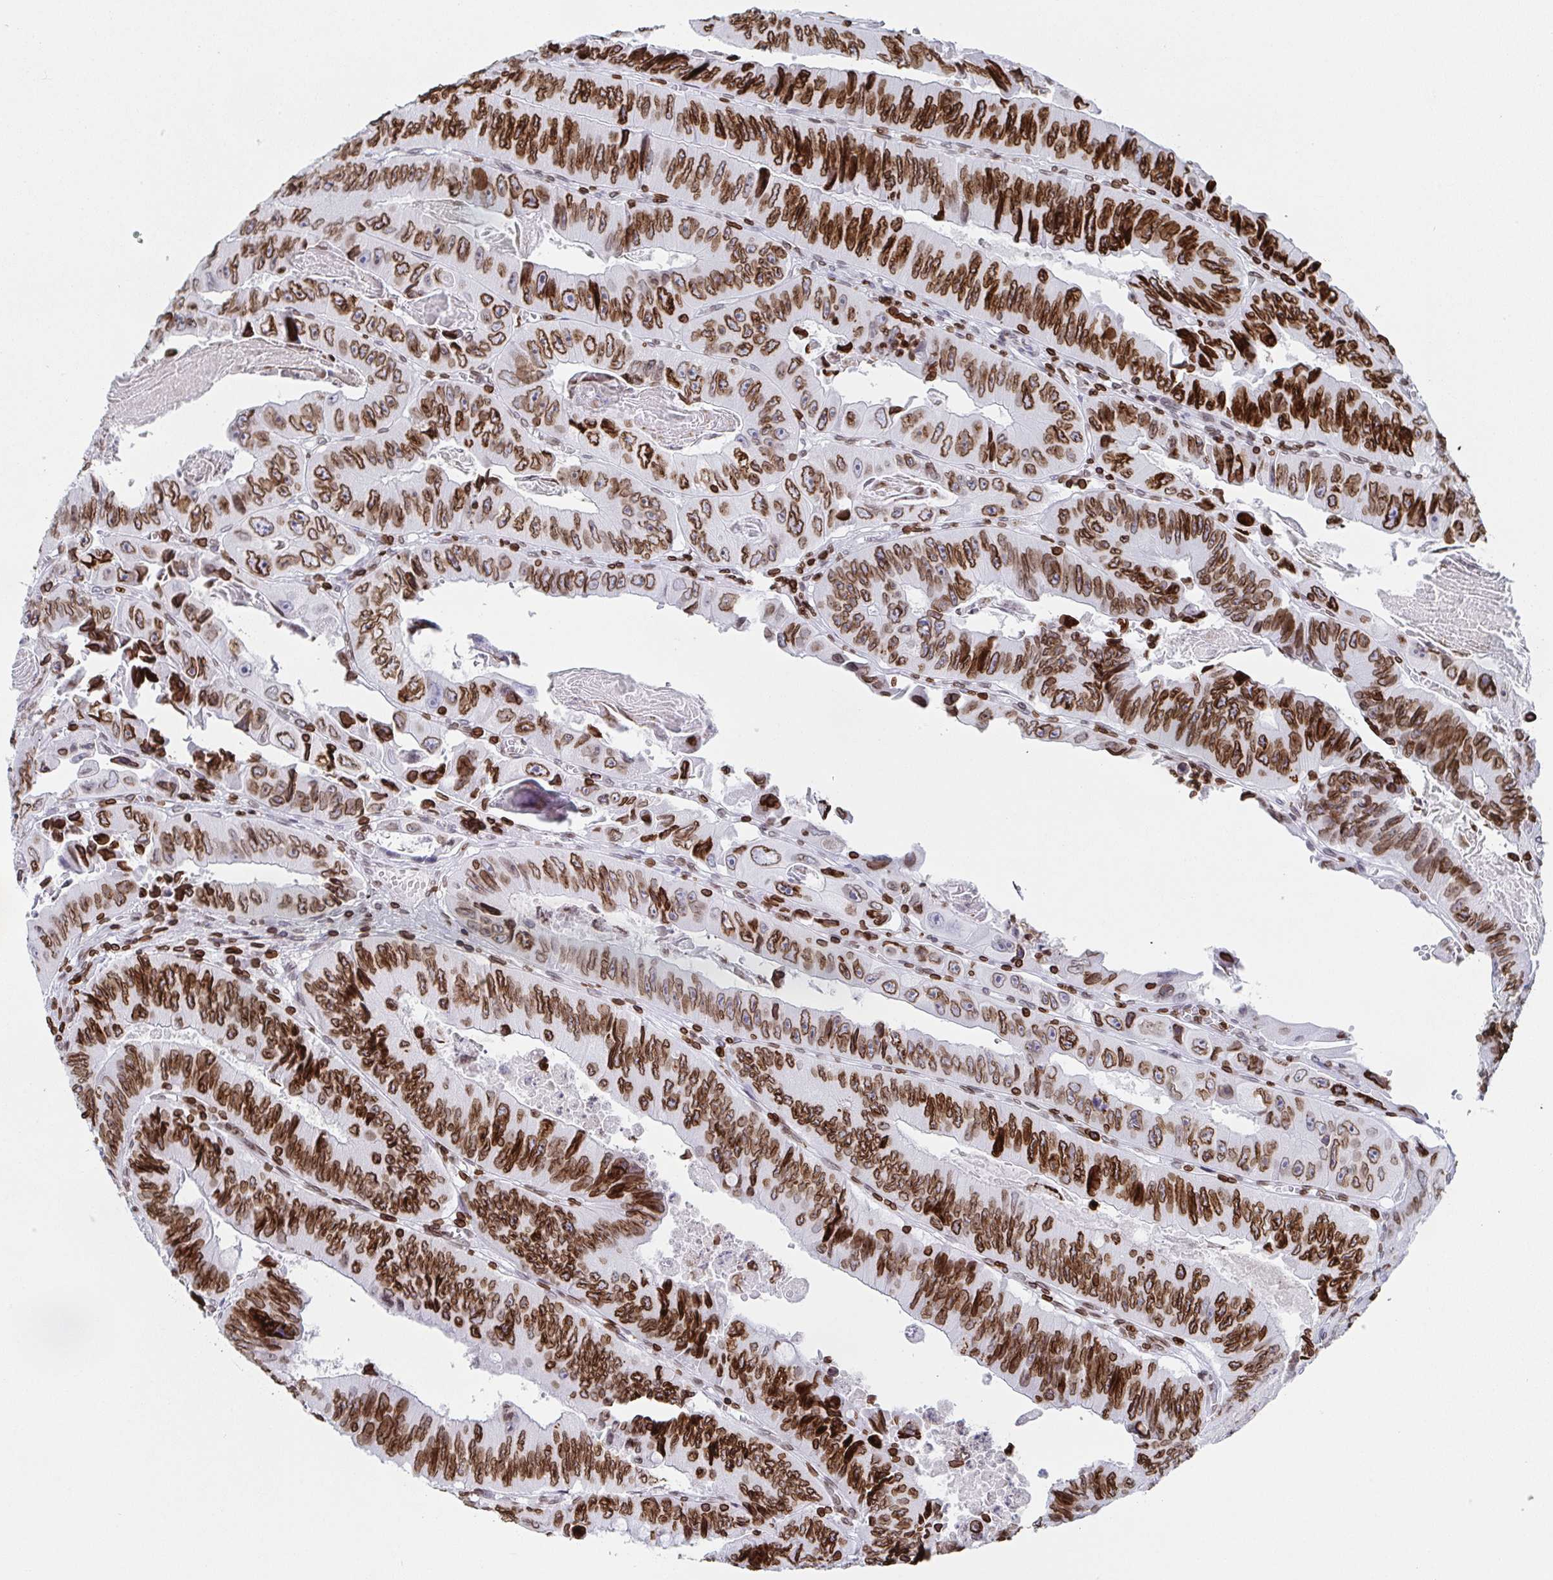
{"staining": {"intensity": "strong", "quantity": ">75%", "location": "cytoplasmic/membranous,nuclear"}, "tissue": "colorectal cancer", "cell_type": "Tumor cells", "image_type": "cancer", "snomed": [{"axis": "morphology", "description": "Adenocarcinoma, NOS"}, {"axis": "topography", "description": "Colon"}], "caption": "Brown immunohistochemical staining in human colorectal cancer shows strong cytoplasmic/membranous and nuclear staining in about >75% of tumor cells.", "gene": "BTBD7", "patient": {"sex": "female", "age": 84}}